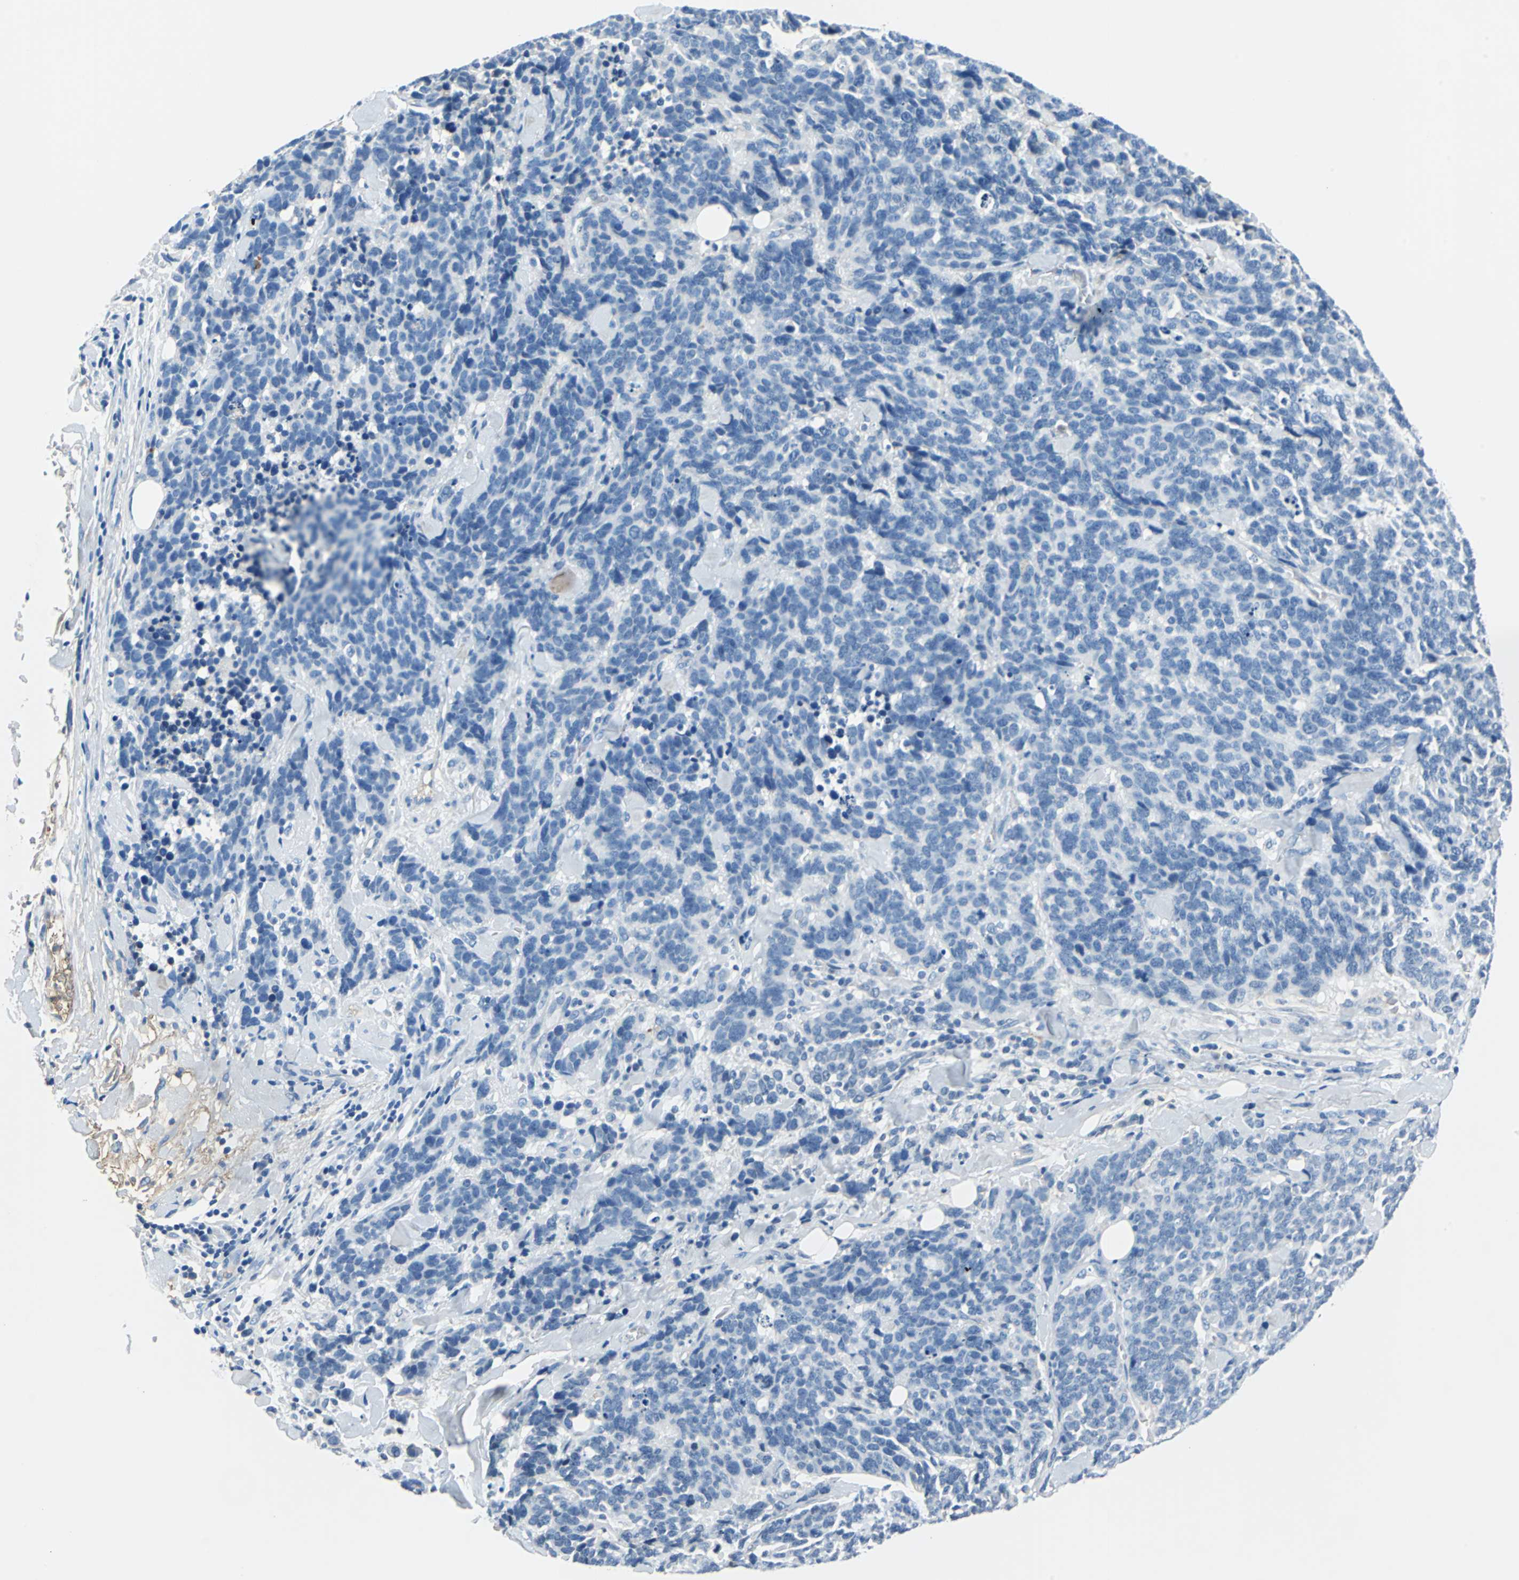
{"staining": {"intensity": "negative", "quantity": "none", "location": "none"}, "tissue": "lung cancer", "cell_type": "Tumor cells", "image_type": "cancer", "snomed": [{"axis": "morphology", "description": "Neoplasm, malignant, NOS"}, {"axis": "topography", "description": "Lung"}], "caption": "Immunohistochemistry histopathology image of neoplastic tissue: human malignant neoplasm (lung) stained with DAB (3,3'-diaminobenzidine) demonstrates no significant protein positivity in tumor cells. (Immunohistochemistry (ihc), brightfield microscopy, high magnification).", "gene": "ALB", "patient": {"sex": "female", "age": 58}}